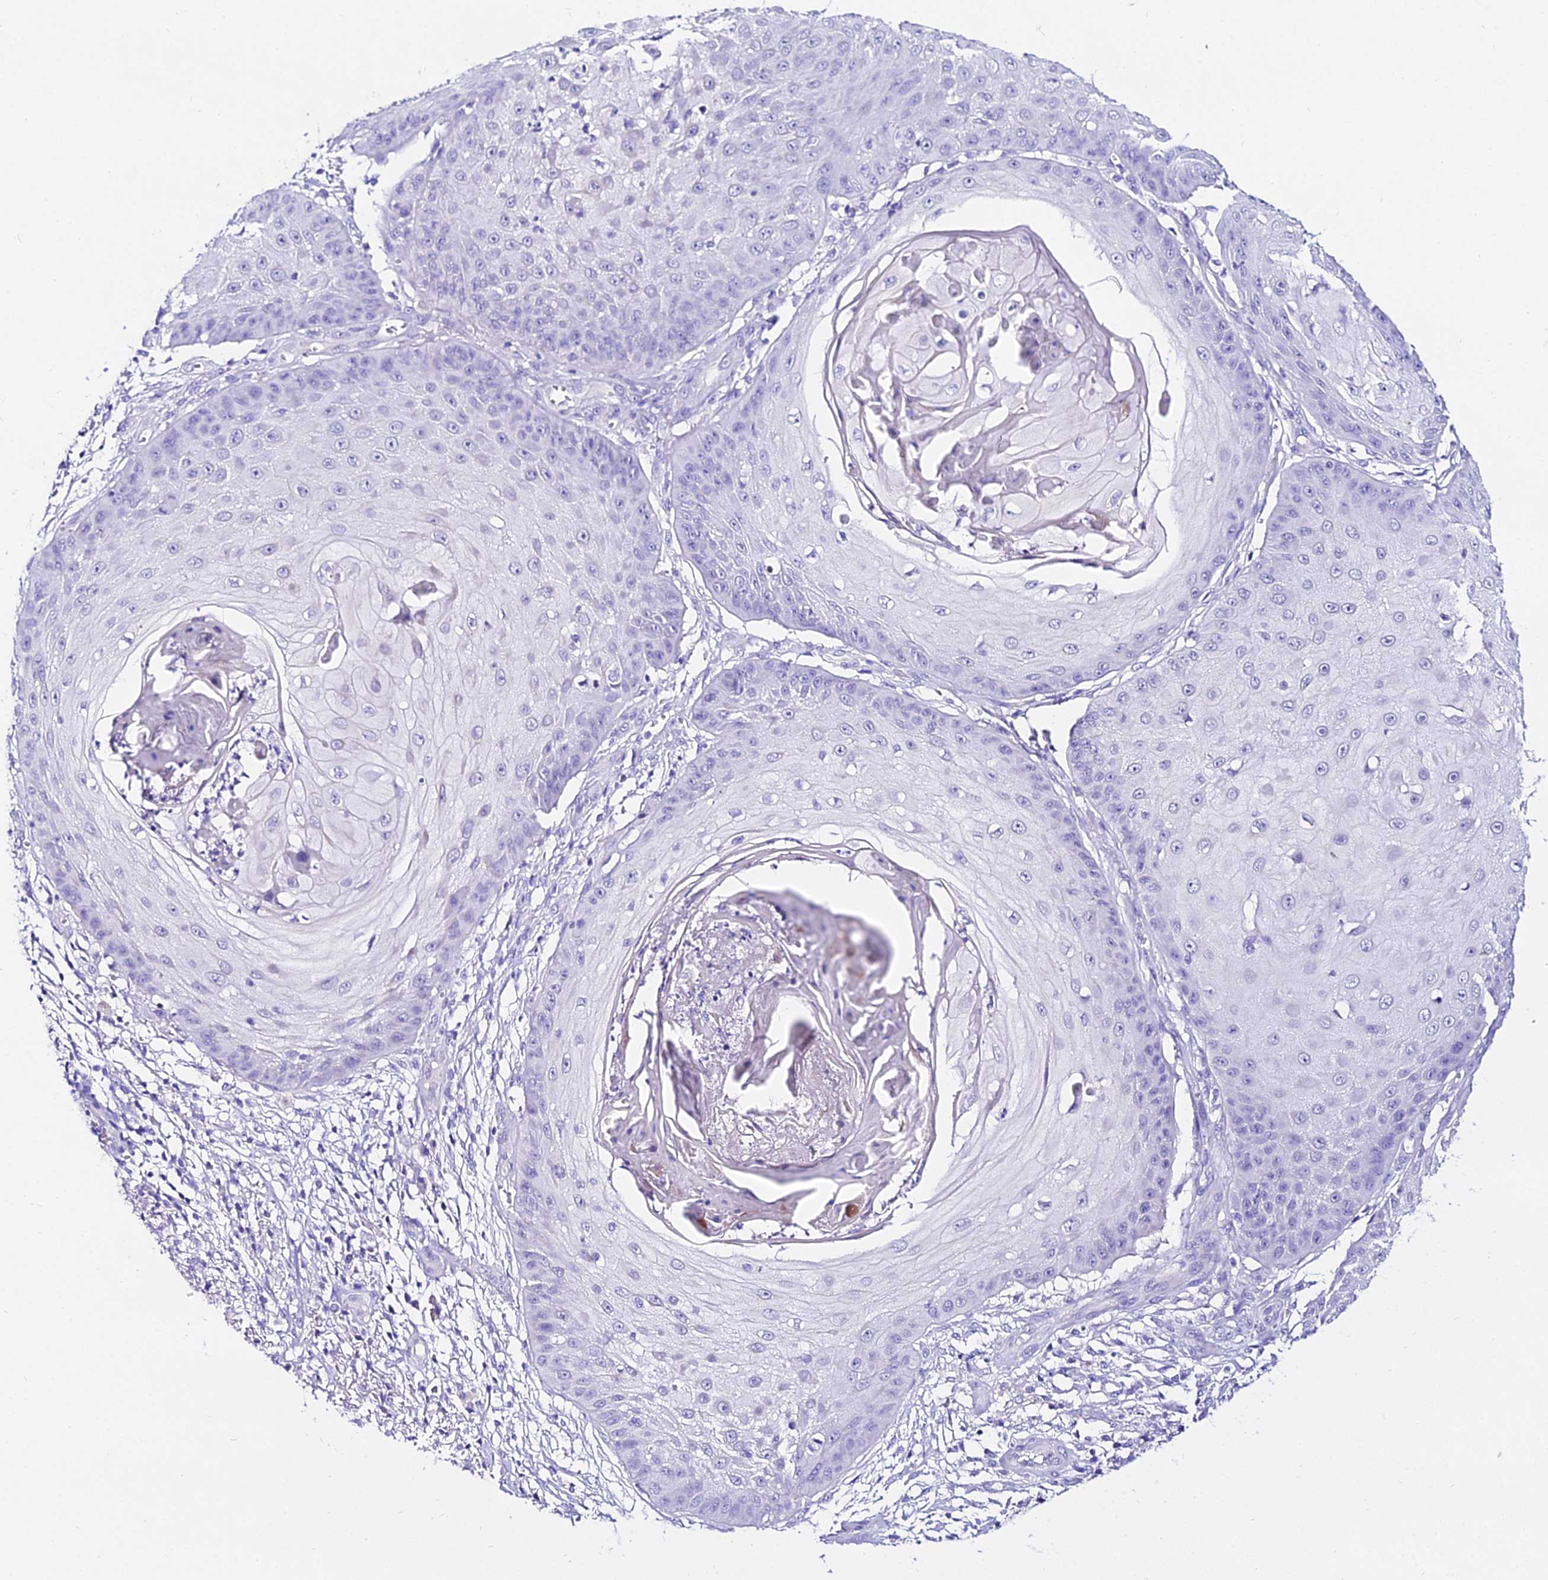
{"staining": {"intensity": "negative", "quantity": "none", "location": "none"}, "tissue": "skin cancer", "cell_type": "Tumor cells", "image_type": "cancer", "snomed": [{"axis": "morphology", "description": "Squamous cell carcinoma, NOS"}, {"axis": "topography", "description": "Skin"}], "caption": "A high-resolution image shows immunohistochemistry (IHC) staining of skin cancer (squamous cell carcinoma), which shows no significant staining in tumor cells.", "gene": "DEFB106A", "patient": {"sex": "male", "age": 70}}